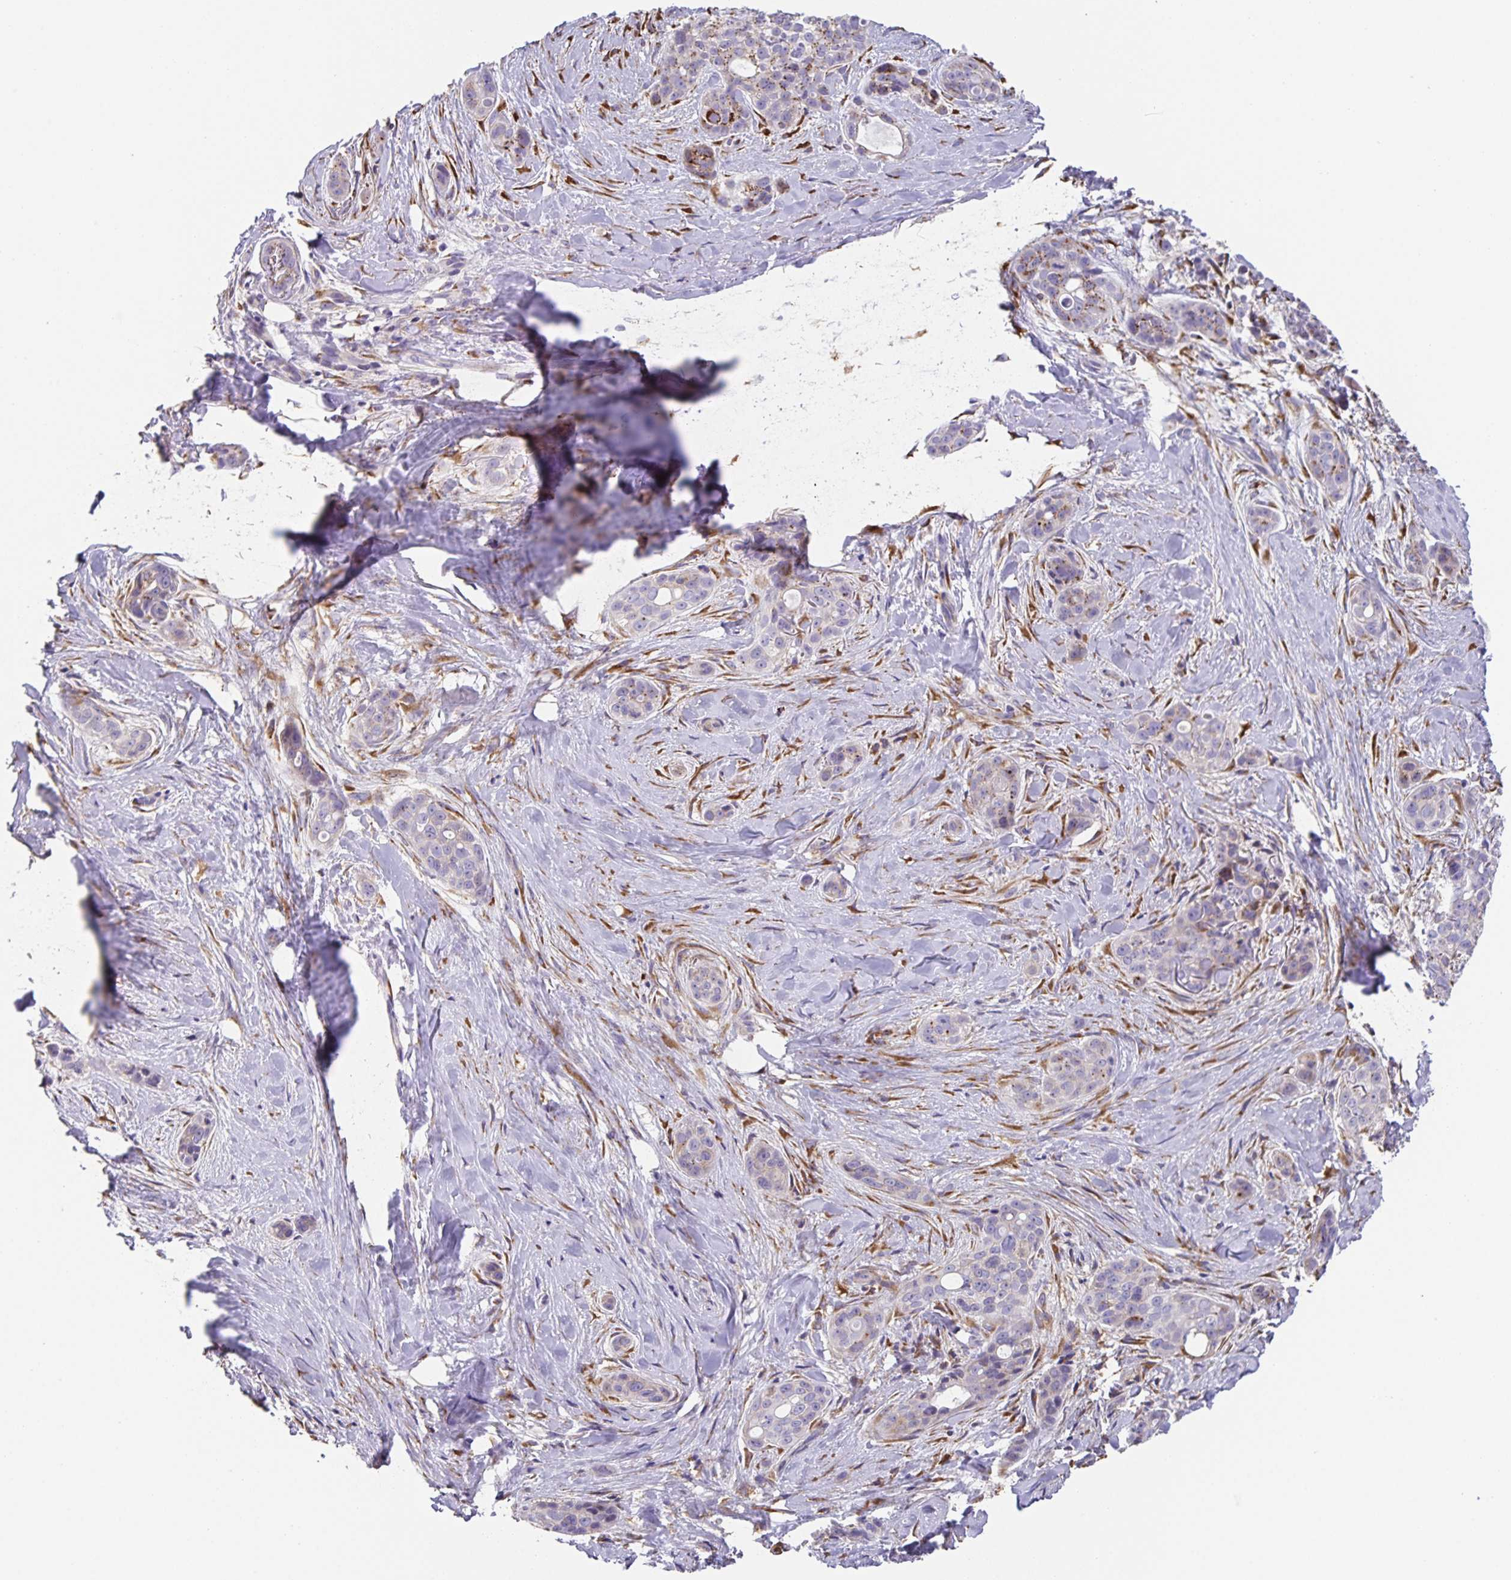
{"staining": {"intensity": "negative", "quantity": "none", "location": "none"}, "tissue": "skin cancer", "cell_type": "Tumor cells", "image_type": "cancer", "snomed": [{"axis": "morphology", "description": "Basal cell carcinoma"}, {"axis": "topography", "description": "Skin"}], "caption": "Tumor cells are negative for brown protein staining in skin cancer.", "gene": "PRR36", "patient": {"sex": "female", "age": 79}}